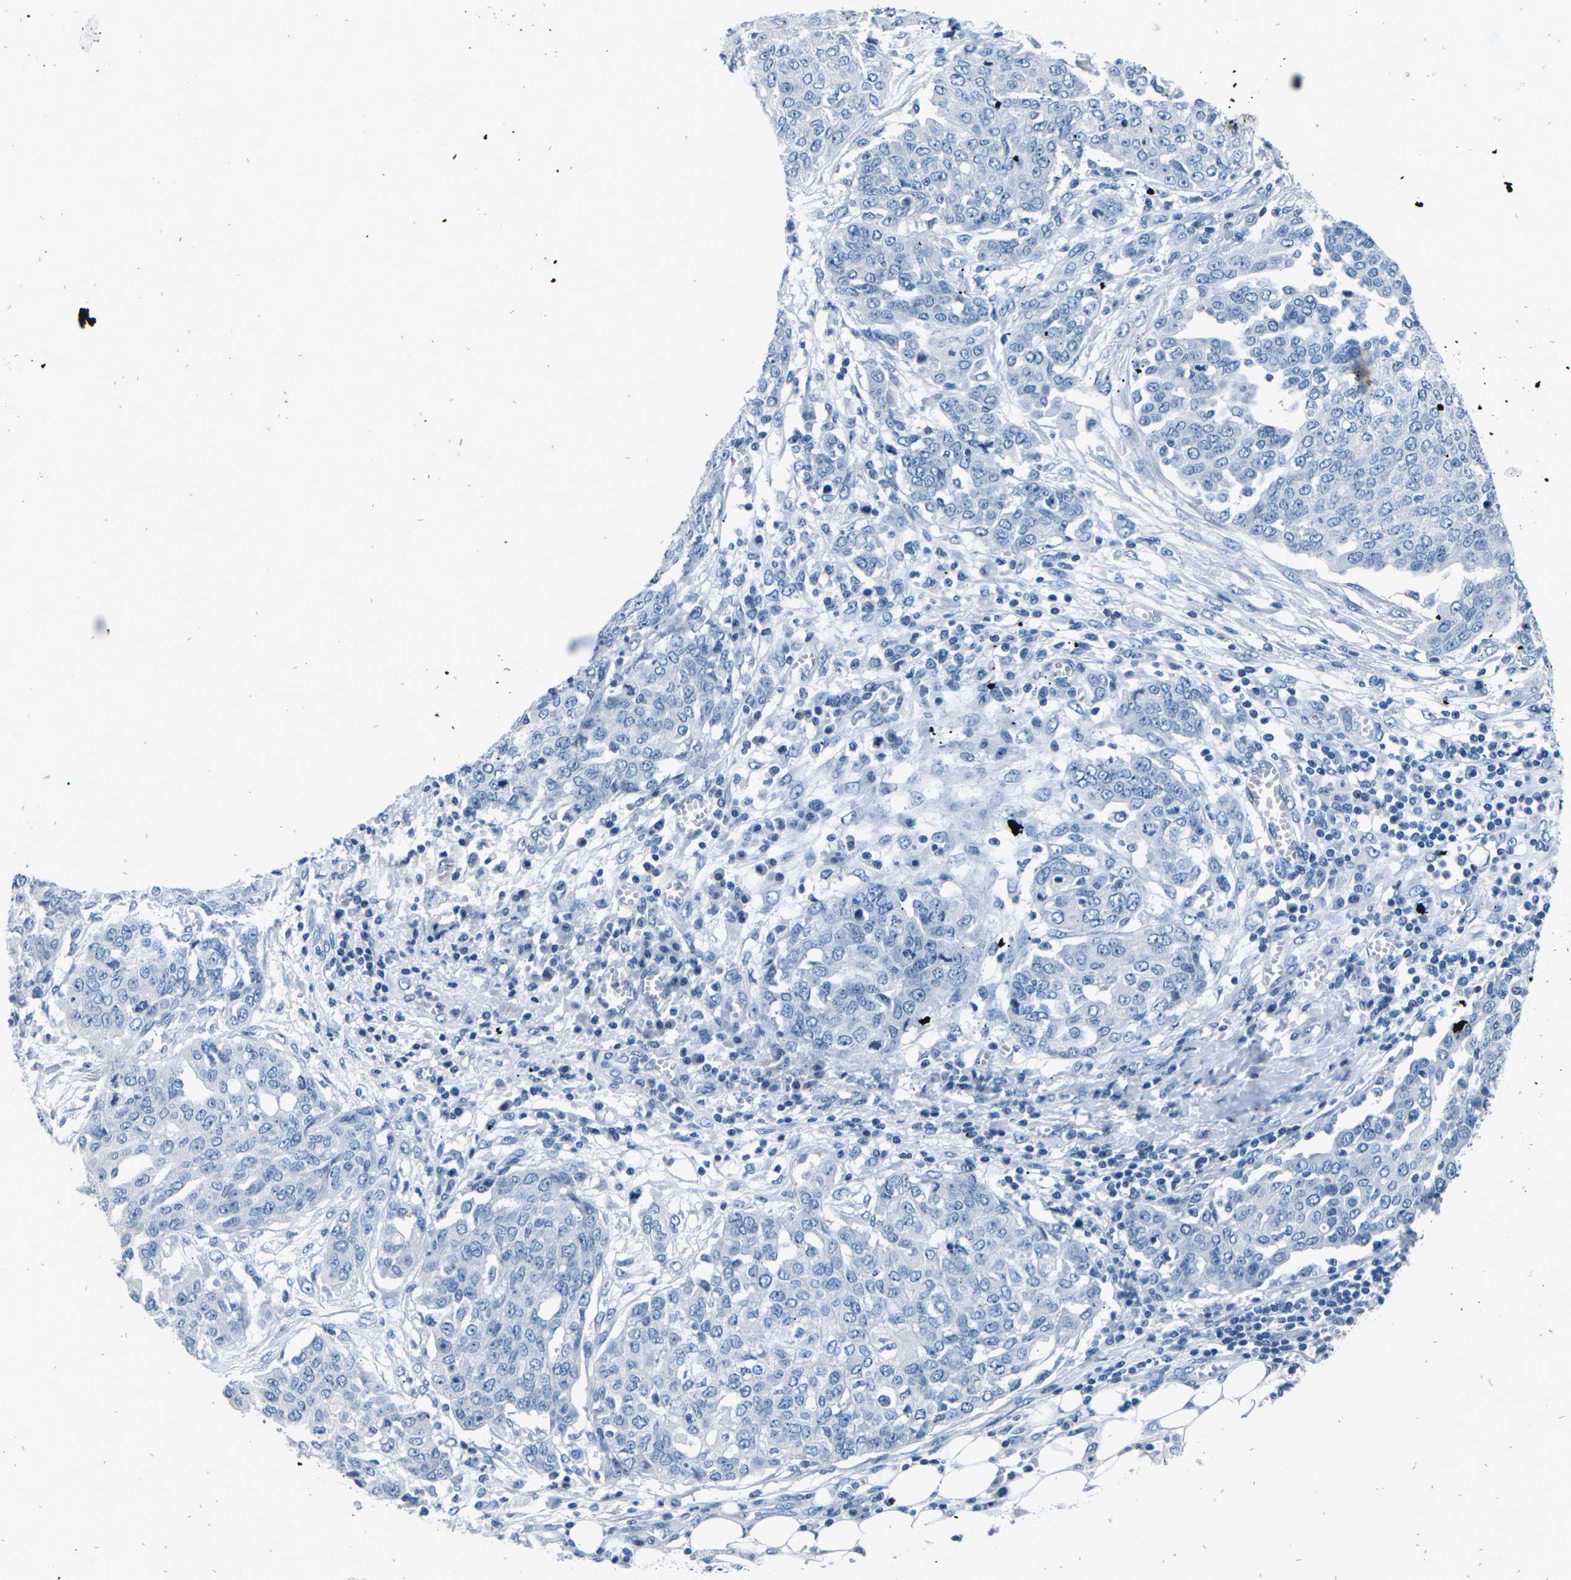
{"staining": {"intensity": "negative", "quantity": "none", "location": "none"}, "tissue": "ovarian cancer", "cell_type": "Tumor cells", "image_type": "cancer", "snomed": [{"axis": "morphology", "description": "Cystadenocarcinoma, serous, NOS"}, {"axis": "topography", "description": "Soft tissue"}, {"axis": "topography", "description": "Ovary"}], "caption": "Immunohistochemistry micrograph of human serous cystadenocarcinoma (ovarian) stained for a protein (brown), which shows no staining in tumor cells.", "gene": "UMOD", "patient": {"sex": "female", "age": 57}}